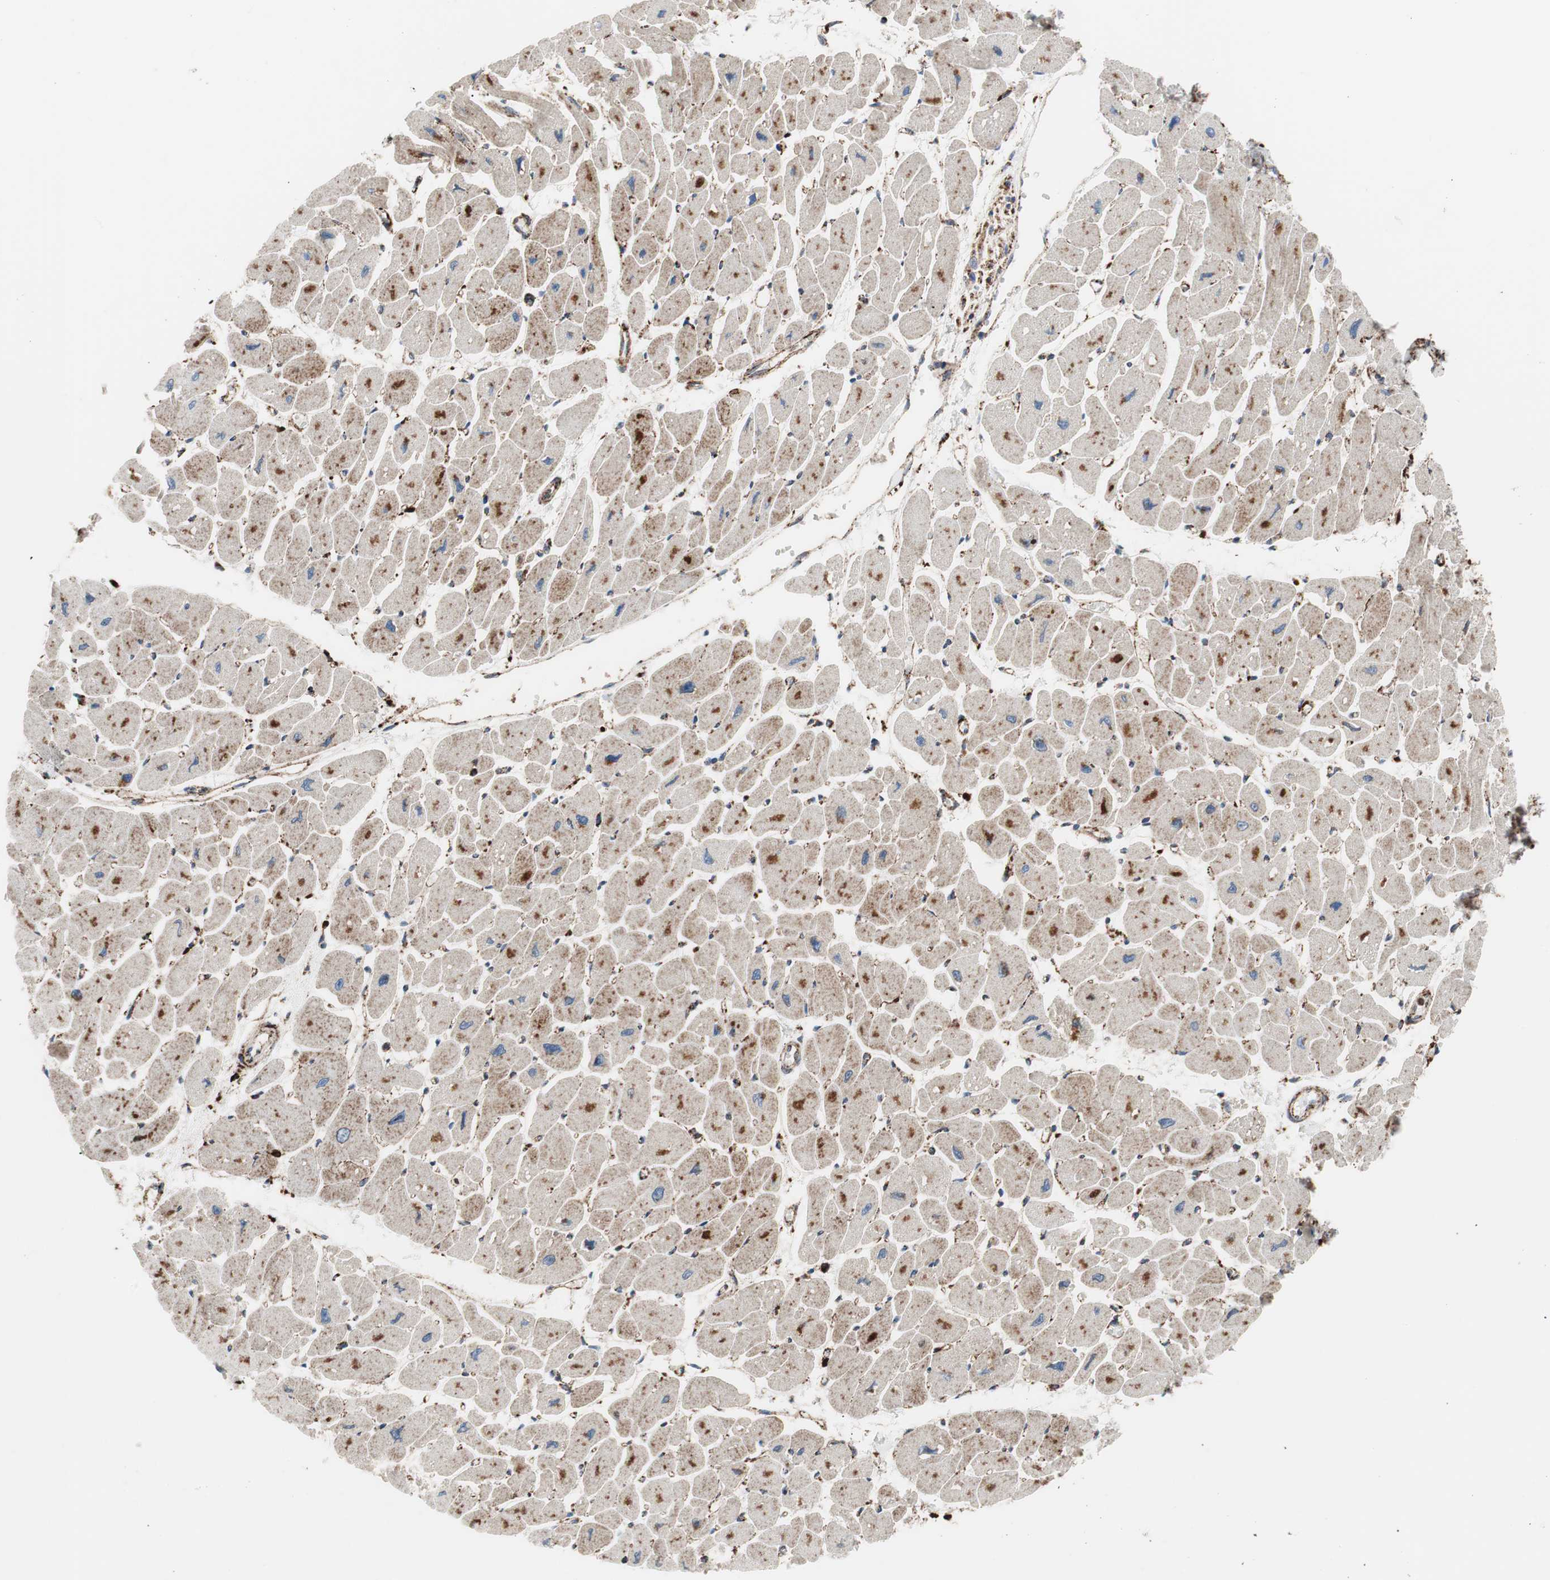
{"staining": {"intensity": "strong", "quantity": ">75%", "location": "cytoplasmic/membranous"}, "tissue": "heart muscle", "cell_type": "Cardiomyocytes", "image_type": "normal", "snomed": [{"axis": "morphology", "description": "Normal tissue, NOS"}, {"axis": "topography", "description": "Heart"}], "caption": "High-magnification brightfield microscopy of normal heart muscle stained with DAB (3,3'-diaminobenzidine) (brown) and counterstained with hematoxylin (blue). cardiomyocytes exhibit strong cytoplasmic/membranous expression is present in approximately>75% of cells.", "gene": "LAMP1", "patient": {"sex": "female", "age": 54}}